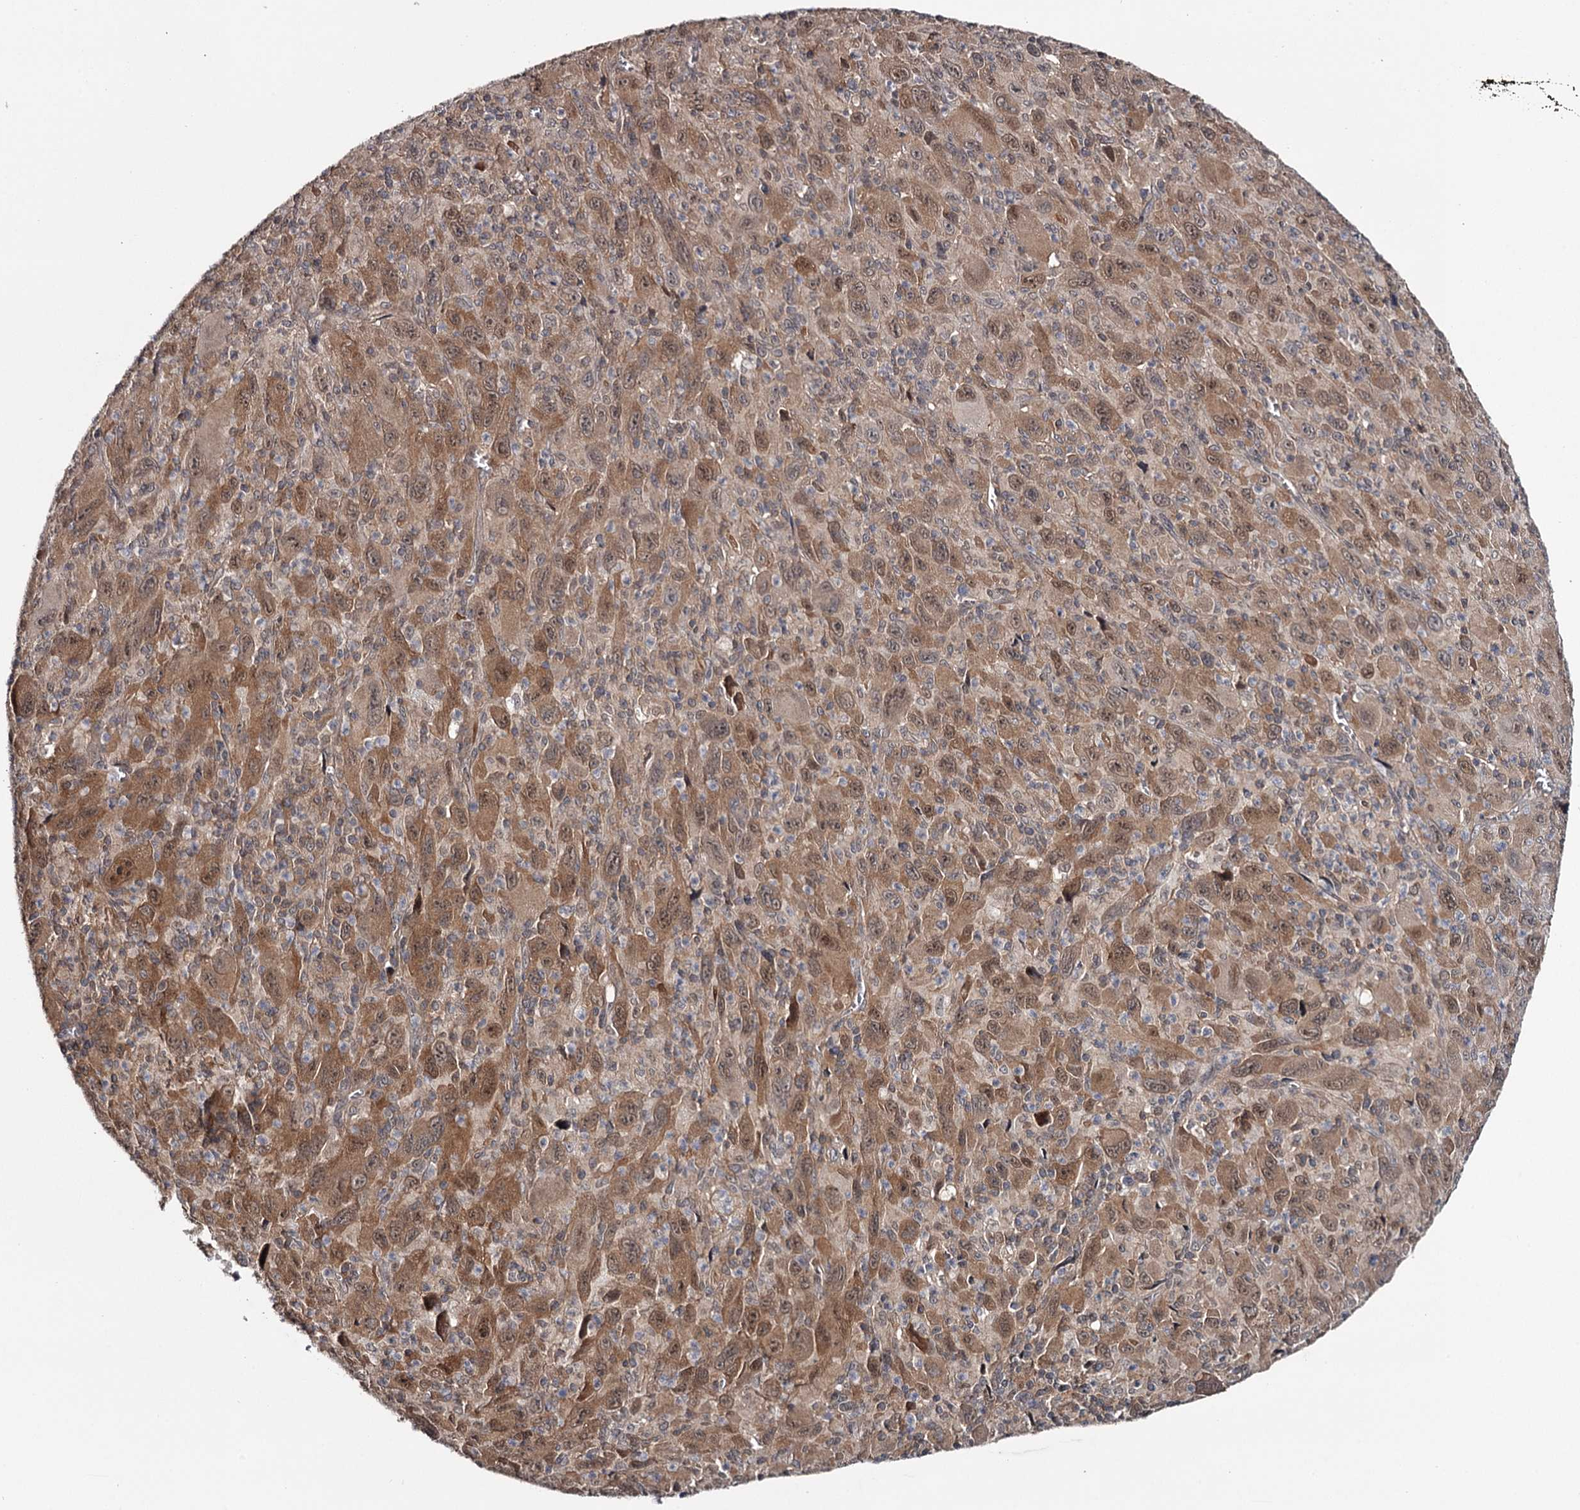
{"staining": {"intensity": "moderate", "quantity": ">75%", "location": "cytoplasmic/membranous,nuclear"}, "tissue": "melanoma", "cell_type": "Tumor cells", "image_type": "cancer", "snomed": [{"axis": "morphology", "description": "Malignant melanoma, Metastatic site"}, {"axis": "topography", "description": "Skin"}], "caption": "Moderate cytoplasmic/membranous and nuclear expression is seen in about >75% of tumor cells in malignant melanoma (metastatic site).", "gene": "GTSF1", "patient": {"sex": "female", "age": 56}}